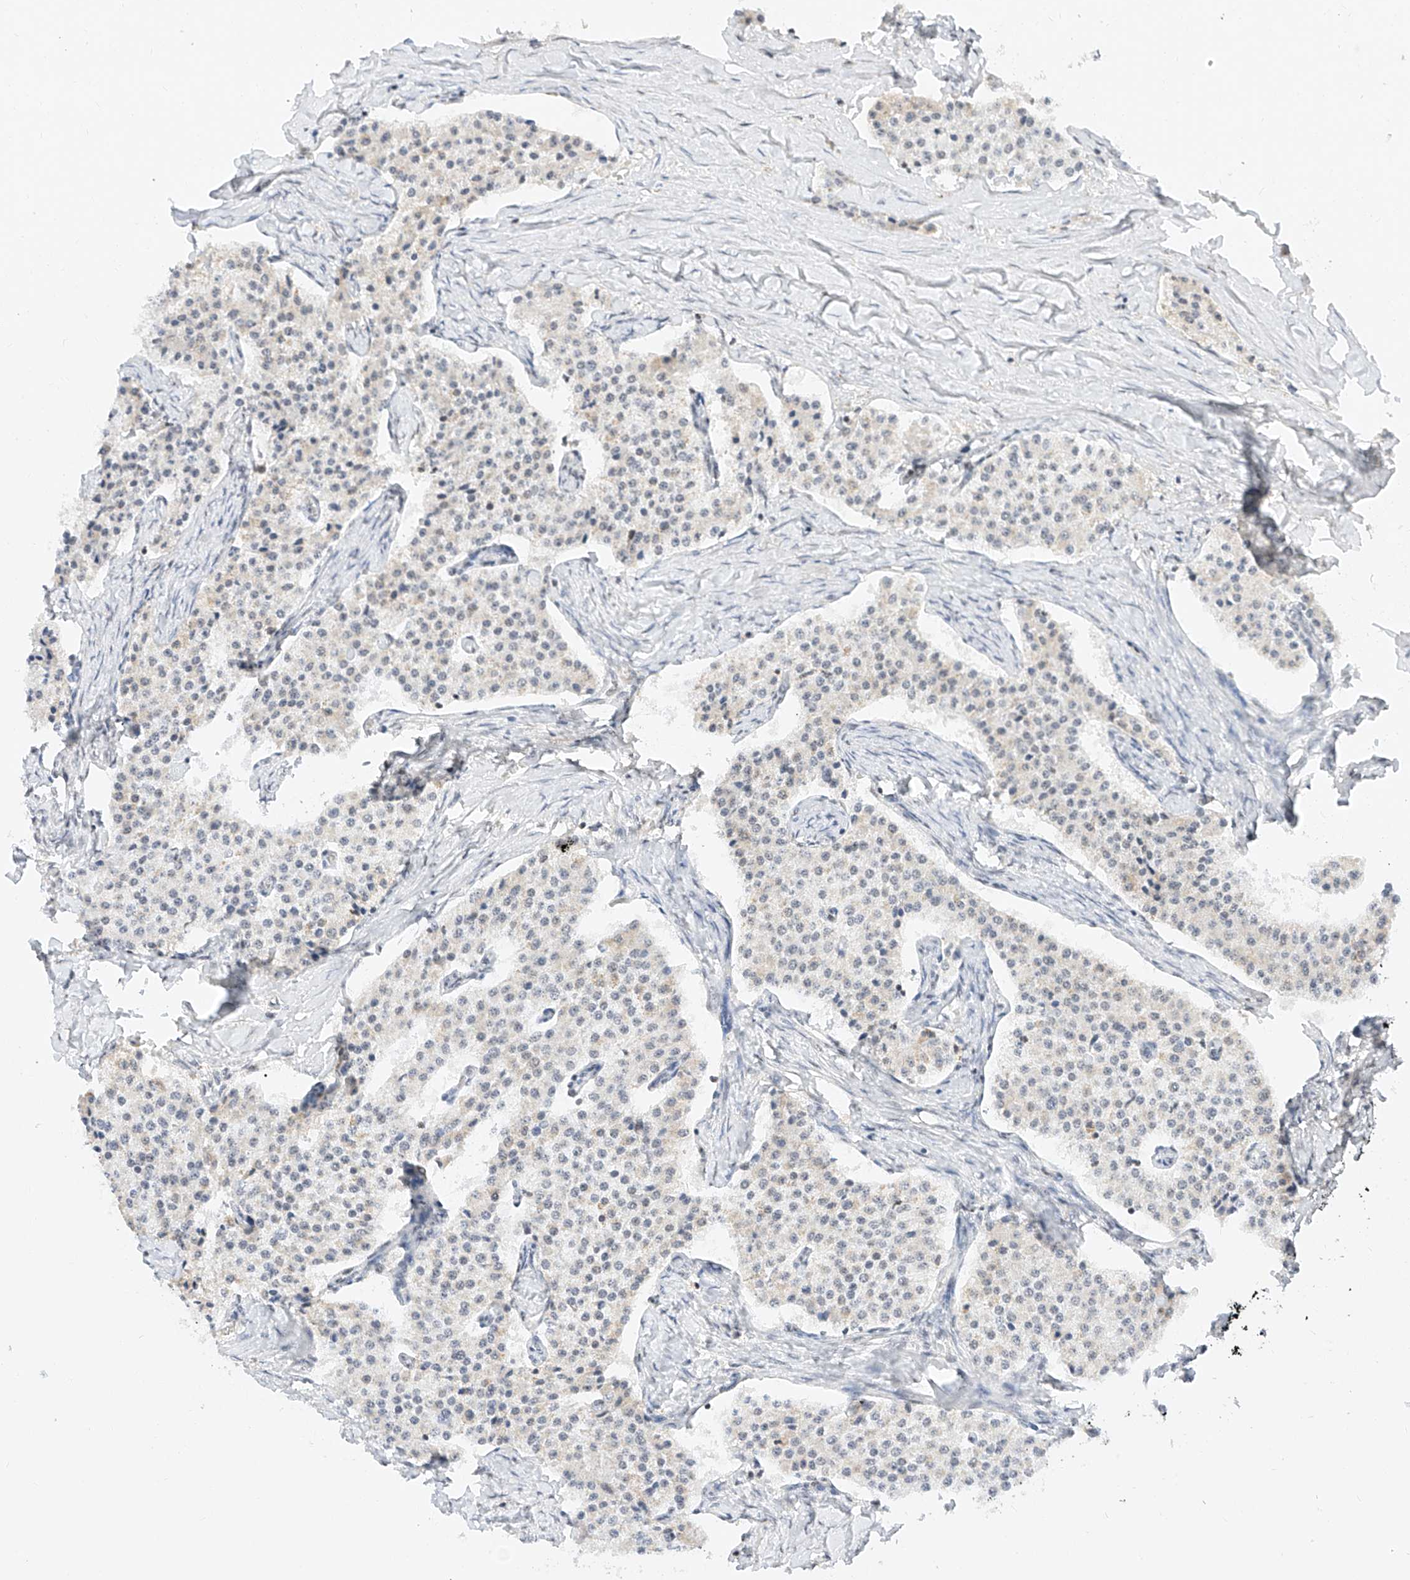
{"staining": {"intensity": "negative", "quantity": "none", "location": "none"}, "tissue": "carcinoid", "cell_type": "Tumor cells", "image_type": "cancer", "snomed": [{"axis": "morphology", "description": "Carcinoid, malignant, NOS"}, {"axis": "topography", "description": "Colon"}], "caption": "High magnification brightfield microscopy of carcinoid (malignant) stained with DAB (3,3'-diaminobenzidine) (brown) and counterstained with hematoxylin (blue): tumor cells show no significant staining.", "gene": "NRF1", "patient": {"sex": "female", "age": 52}}